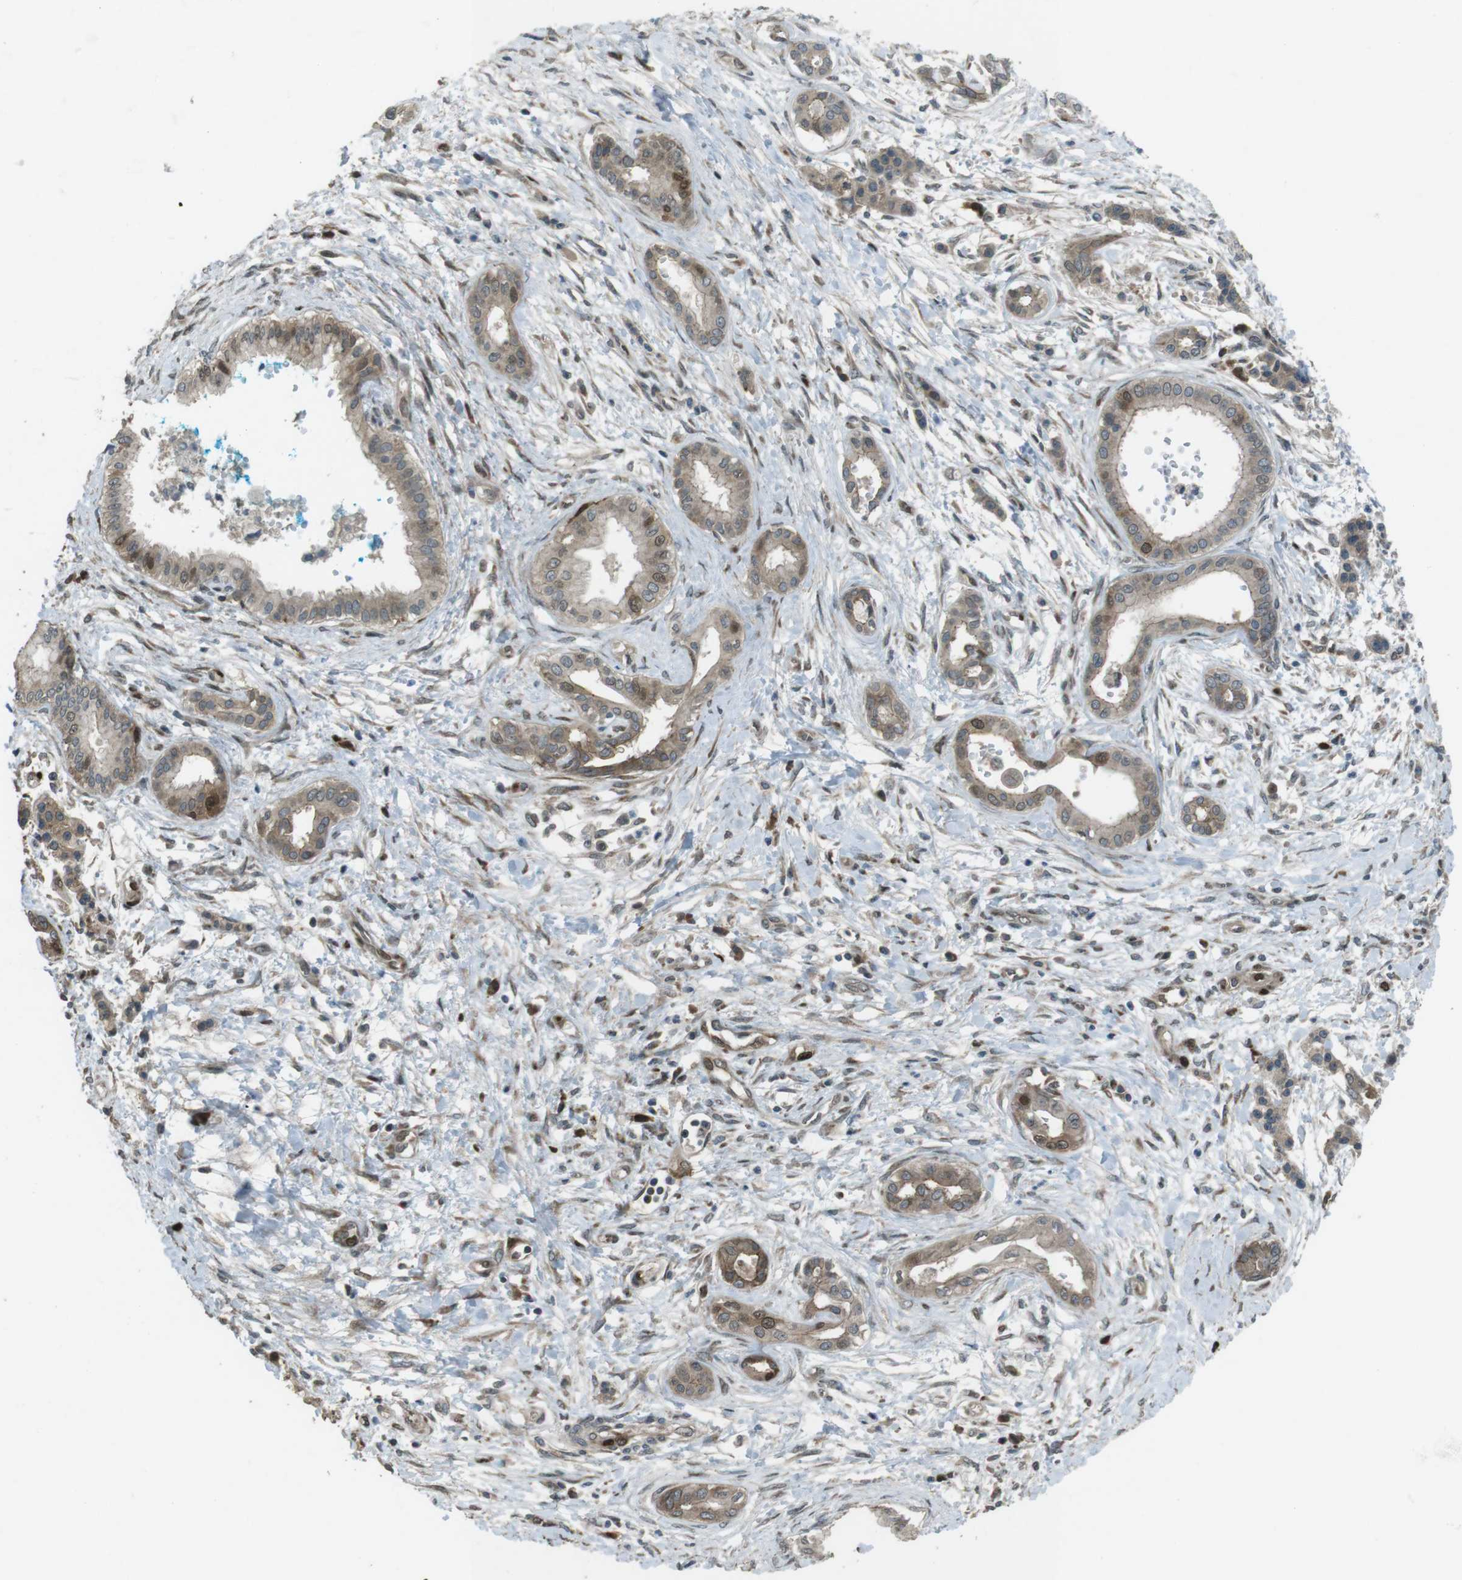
{"staining": {"intensity": "moderate", "quantity": ">75%", "location": "cytoplasmic/membranous,nuclear"}, "tissue": "pancreatic cancer", "cell_type": "Tumor cells", "image_type": "cancer", "snomed": [{"axis": "morphology", "description": "Adenocarcinoma, NOS"}, {"axis": "topography", "description": "Pancreas"}], "caption": "Adenocarcinoma (pancreatic) was stained to show a protein in brown. There is medium levels of moderate cytoplasmic/membranous and nuclear staining in approximately >75% of tumor cells.", "gene": "ZNF330", "patient": {"sex": "male", "age": 56}}